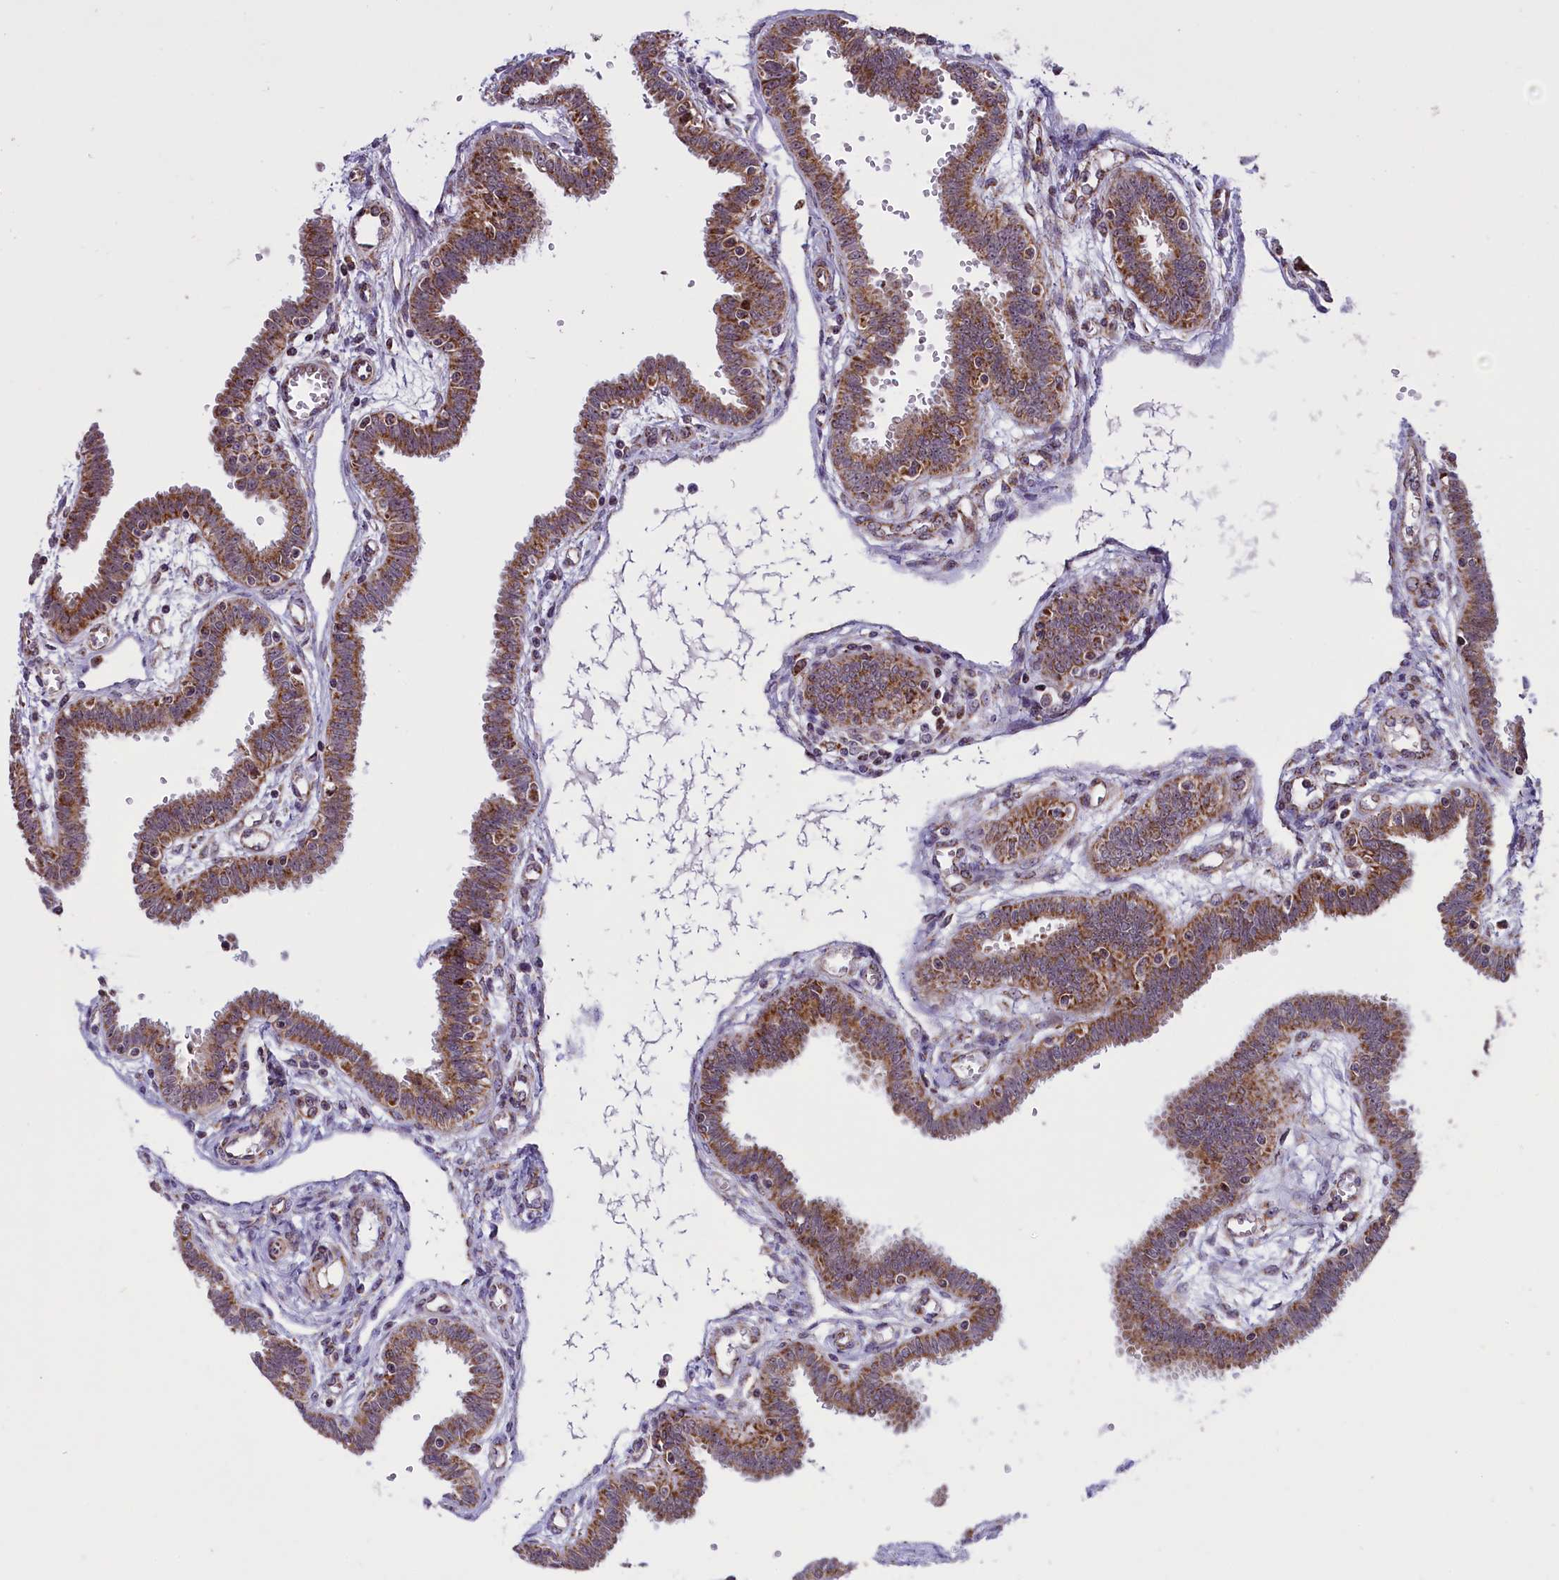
{"staining": {"intensity": "moderate", "quantity": ">75%", "location": "cytoplasmic/membranous"}, "tissue": "fallopian tube", "cell_type": "Glandular cells", "image_type": "normal", "snomed": [{"axis": "morphology", "description": "Normal tissue, NOS"}, {"axis": "topography", "description": "Fallopian tube"}], "caption": "The photomicrograph displays a brown stain indicating the presence of a protein in the cytoplasmic/membranous of glandular cells in fallopian tube. The staining was performed using DAB, with brown indicating positive protein expression. Nuclei are stained blue with hematoxylin.", "gene": "NDUFS5", "patient": {"sex": "female", "age": 32}}